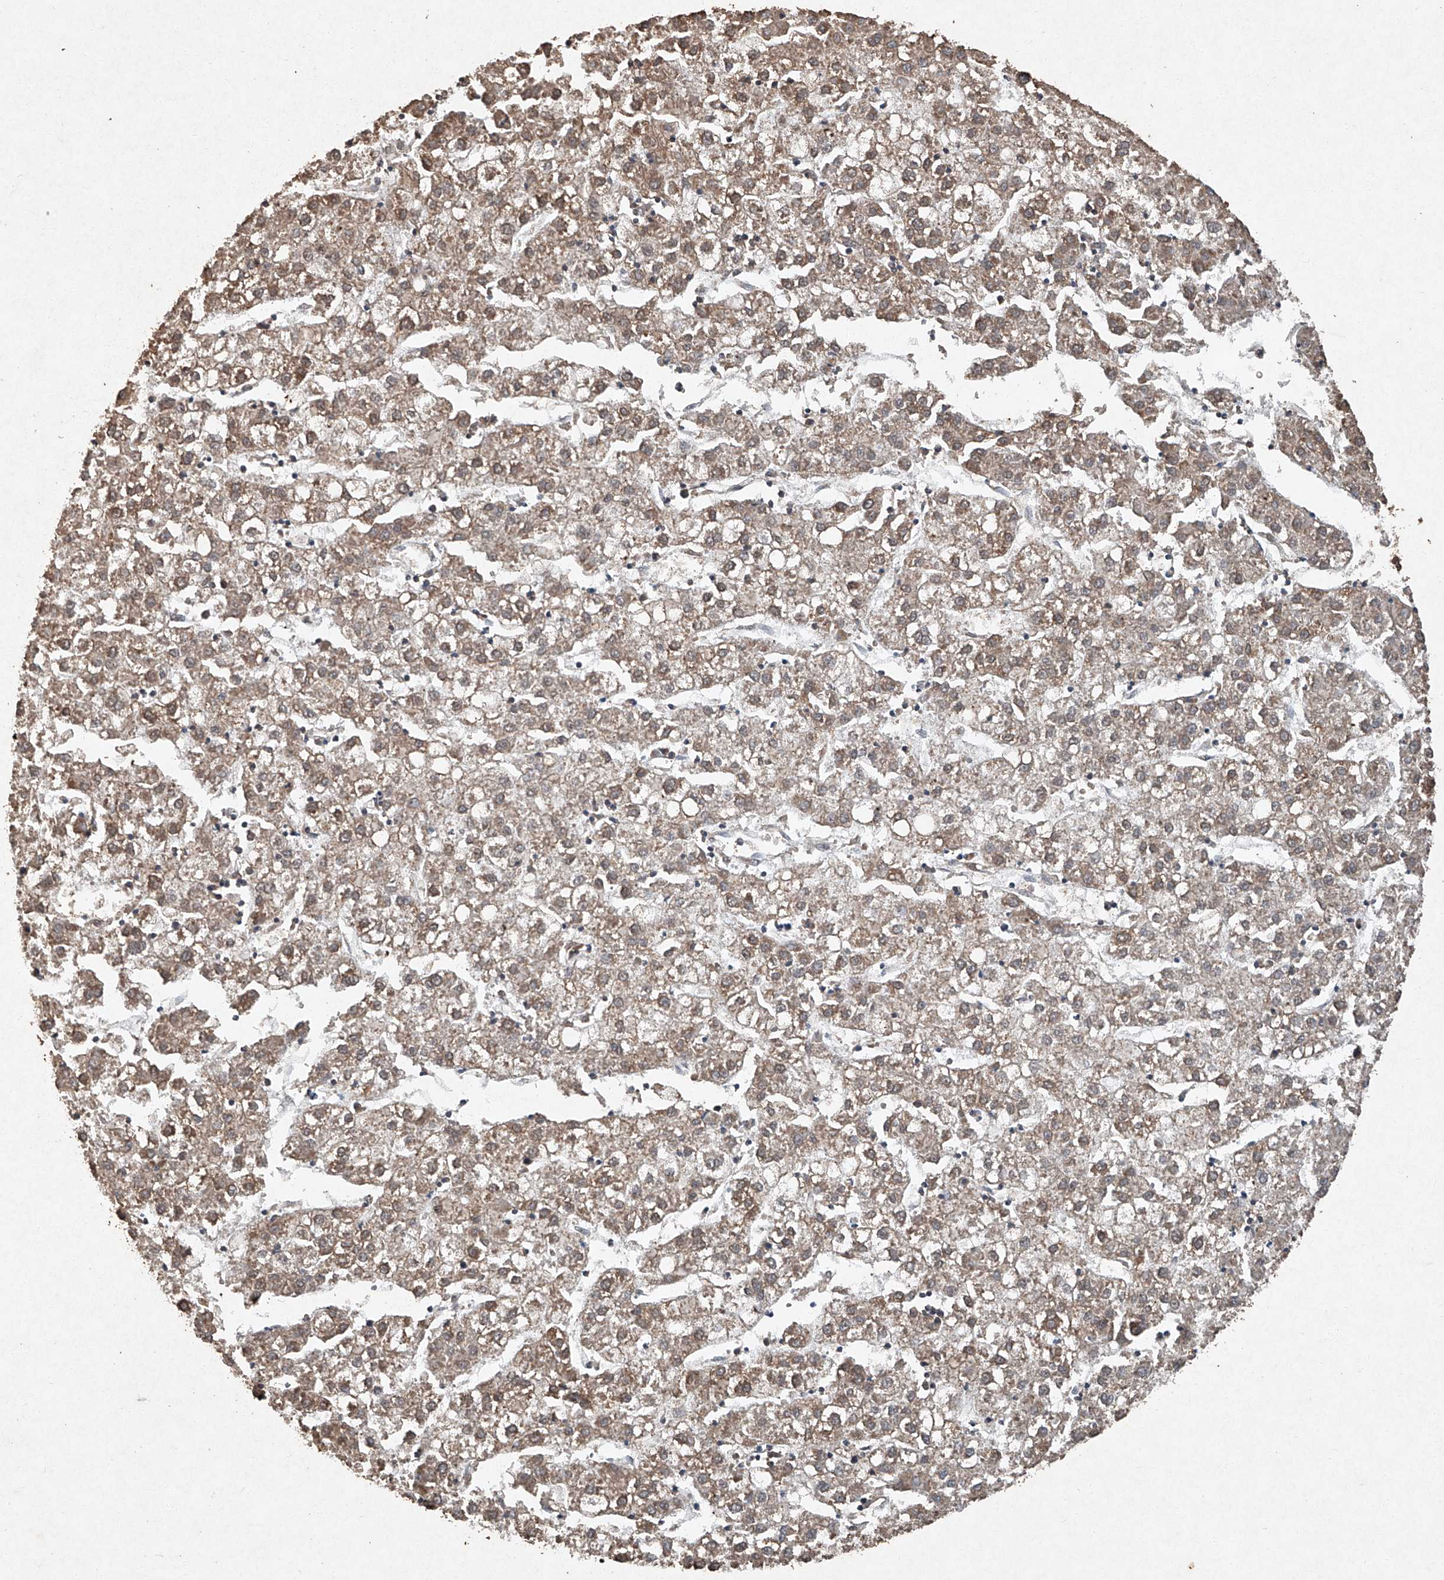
{"staining": {"intensity": "moderate", "quantity": ">75%", "location": "cytoplasmic/membranous"}, "tissue": "liver cancer", "cell_type": "Tumor cells", "image_type": "cancer", "snomed": [{"axis": "morphology", "description": "Carcinoma, Hepatocellular, NOS"}, {"axis": "topography", "description": "Liver"}], "caption": "A photomicrograph showing moderate cytoplasmic/membranous positivity in approximately >75% of tumor cells in liver cancer, as visualized by brown immunohistochemical staining.", "gene": "STK3", "patient": {"sex": "male", "age": 72}}